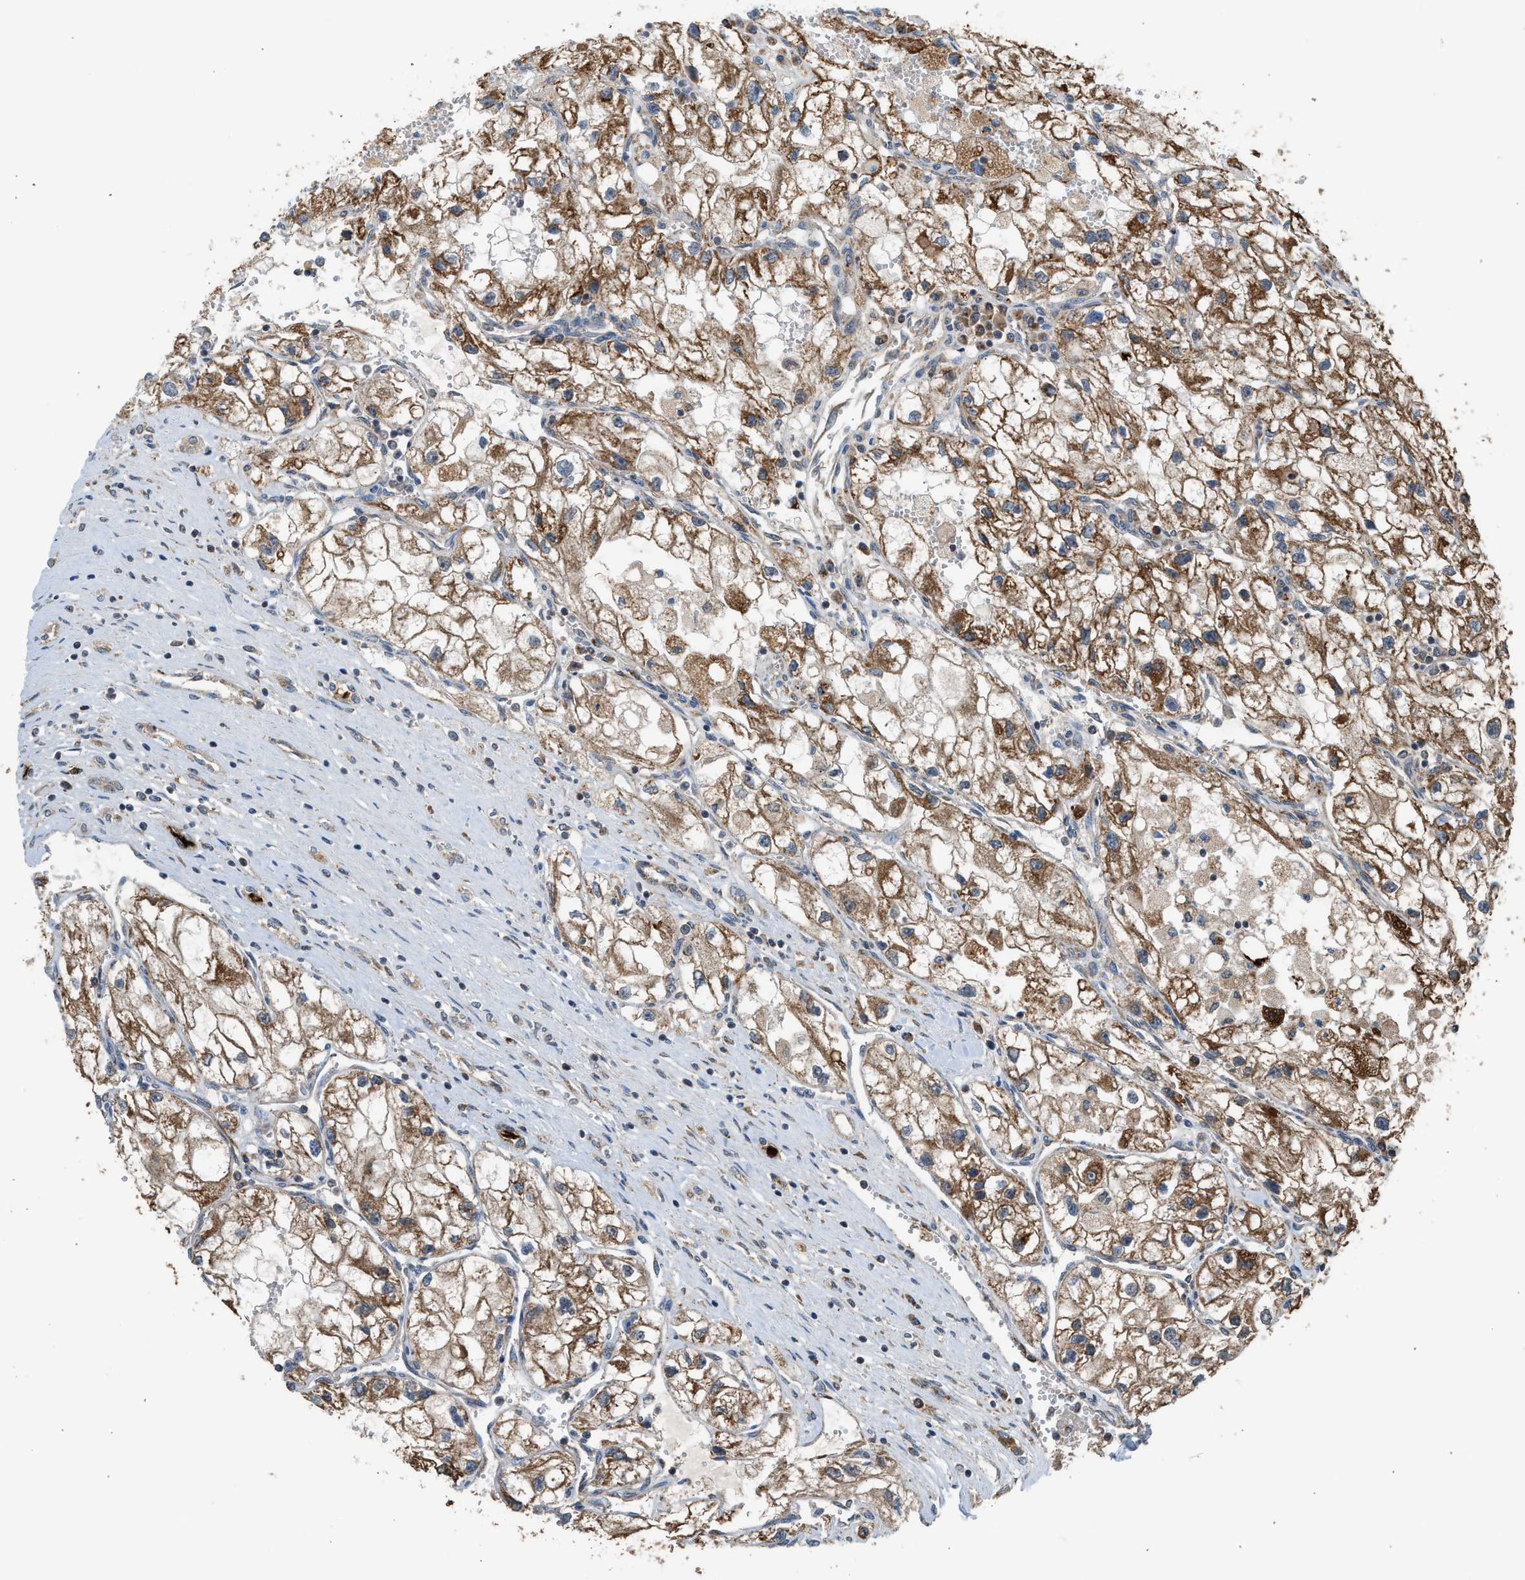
{"staining": {"intensity": "strong", "quantity": ">75%", "location": "cytoplasmic/membranous"}, "tissue": "renal cancer", "cell_type": "Tumor cells", "image_type": "cancer", "snomed": [{"axis": "morphology", "description": "Adenocarcinoma, NOS"}, {"axis": "topography", "description": "Kidney"}], "caption": "The immunohistochemical stain highlights strong cytoplasmic/membranous staining in tumor cells of renal adenocarcinoma tissue. The protein is stained brown, and the nuclei are stained in blue (DAB IHC with brightfield microscopy, high magnification).", "gene": "STARD3", "patient": {"sex": "female", "age": 70}}